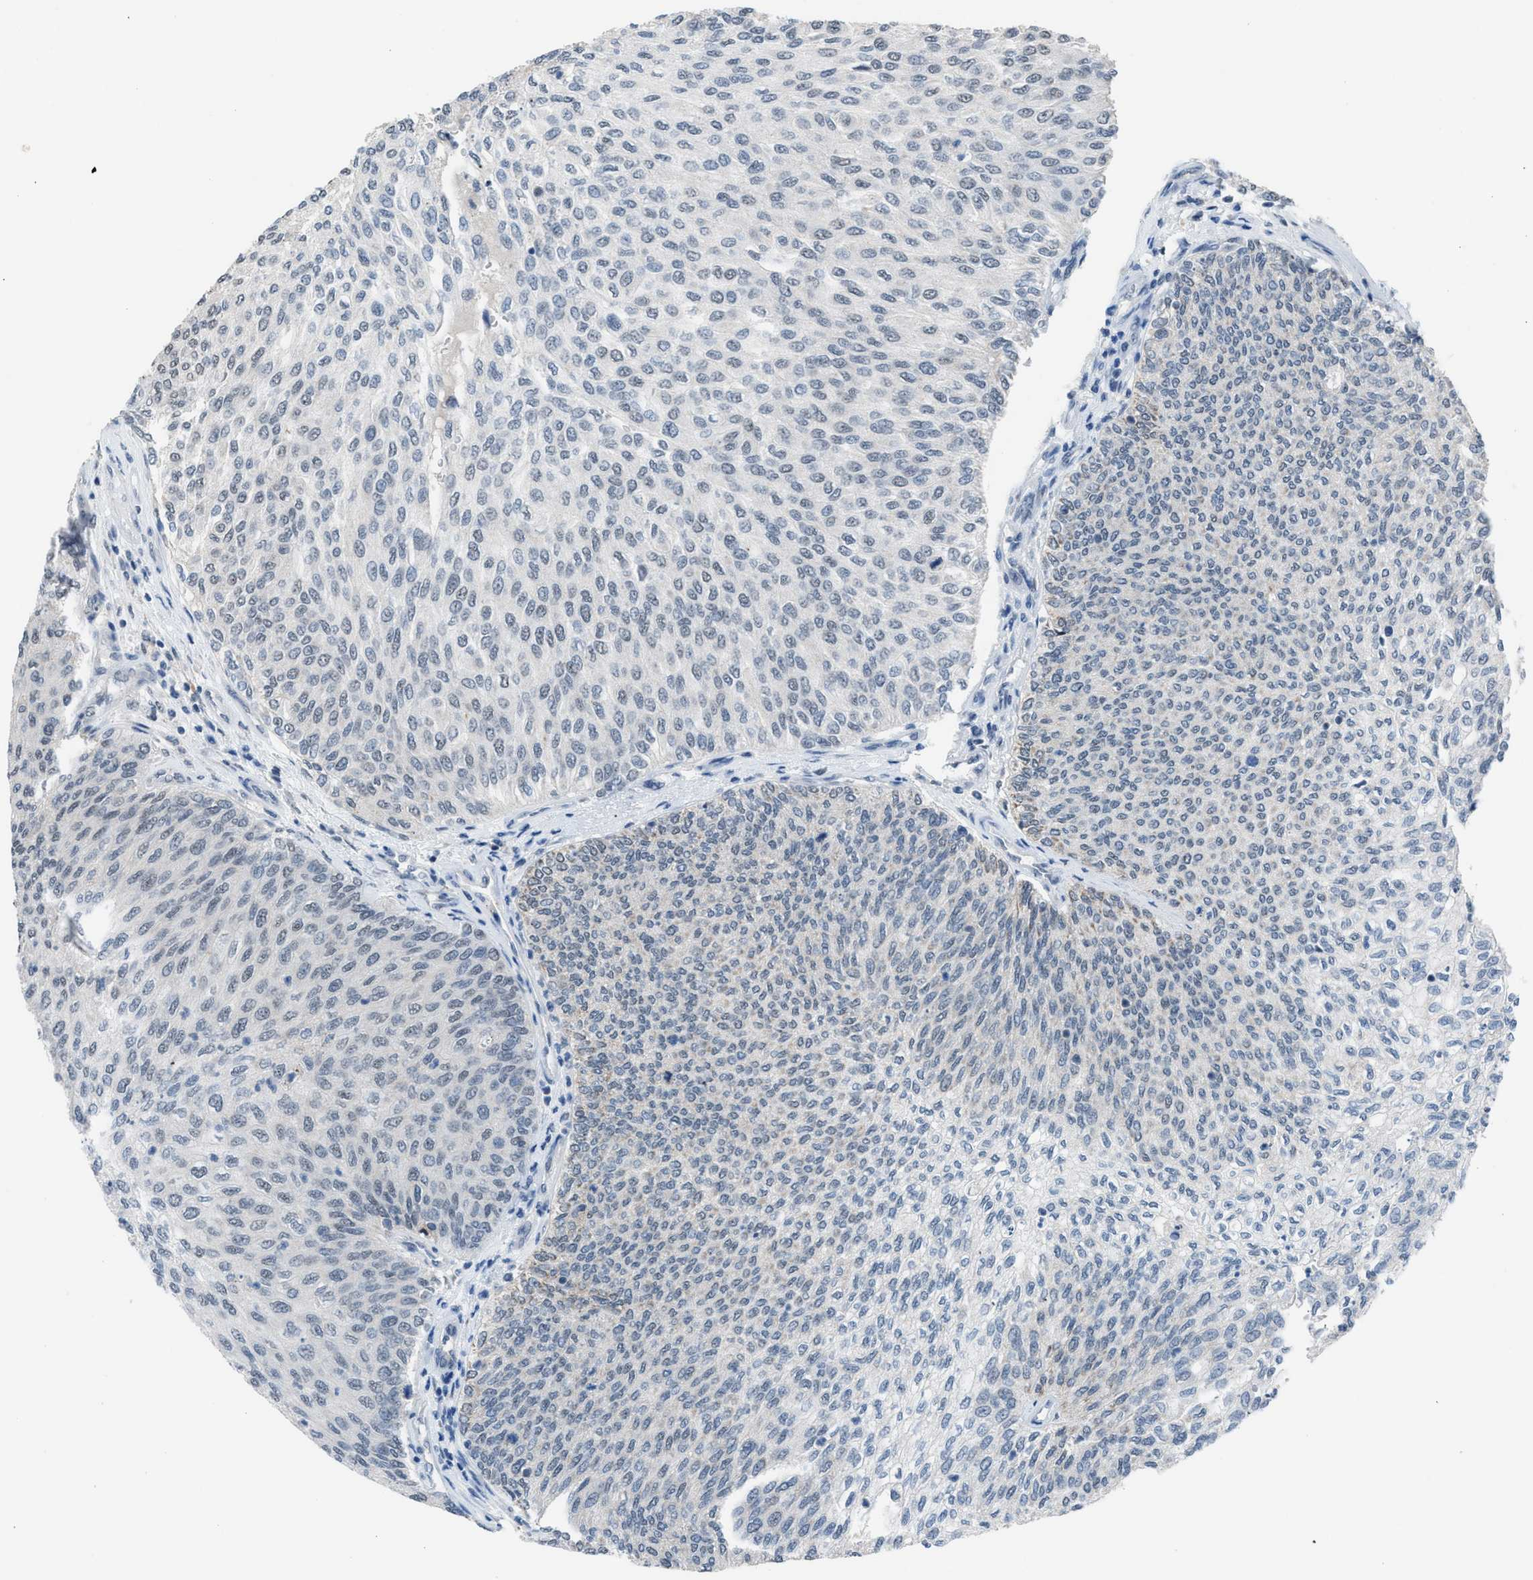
{"staining": {"intensity": "negative", "quantity": "none", "location": "none"}, "tissue": "urothelial cancer", "cell_type": "Tumor cells", "image_type": "cancer", "snomed": [{"axis": "morphology", "description": "Urothelial carcinoma, Low grade"}, {"axis": "topography", "description": "Urinary bladder"}], "caption": "This is a micrograph of IHC staining of urothelial cancer, which shows no staining in tumor cells.", "gene": "ANAPC11", "patient": {"sex": "female", "age": 79}}